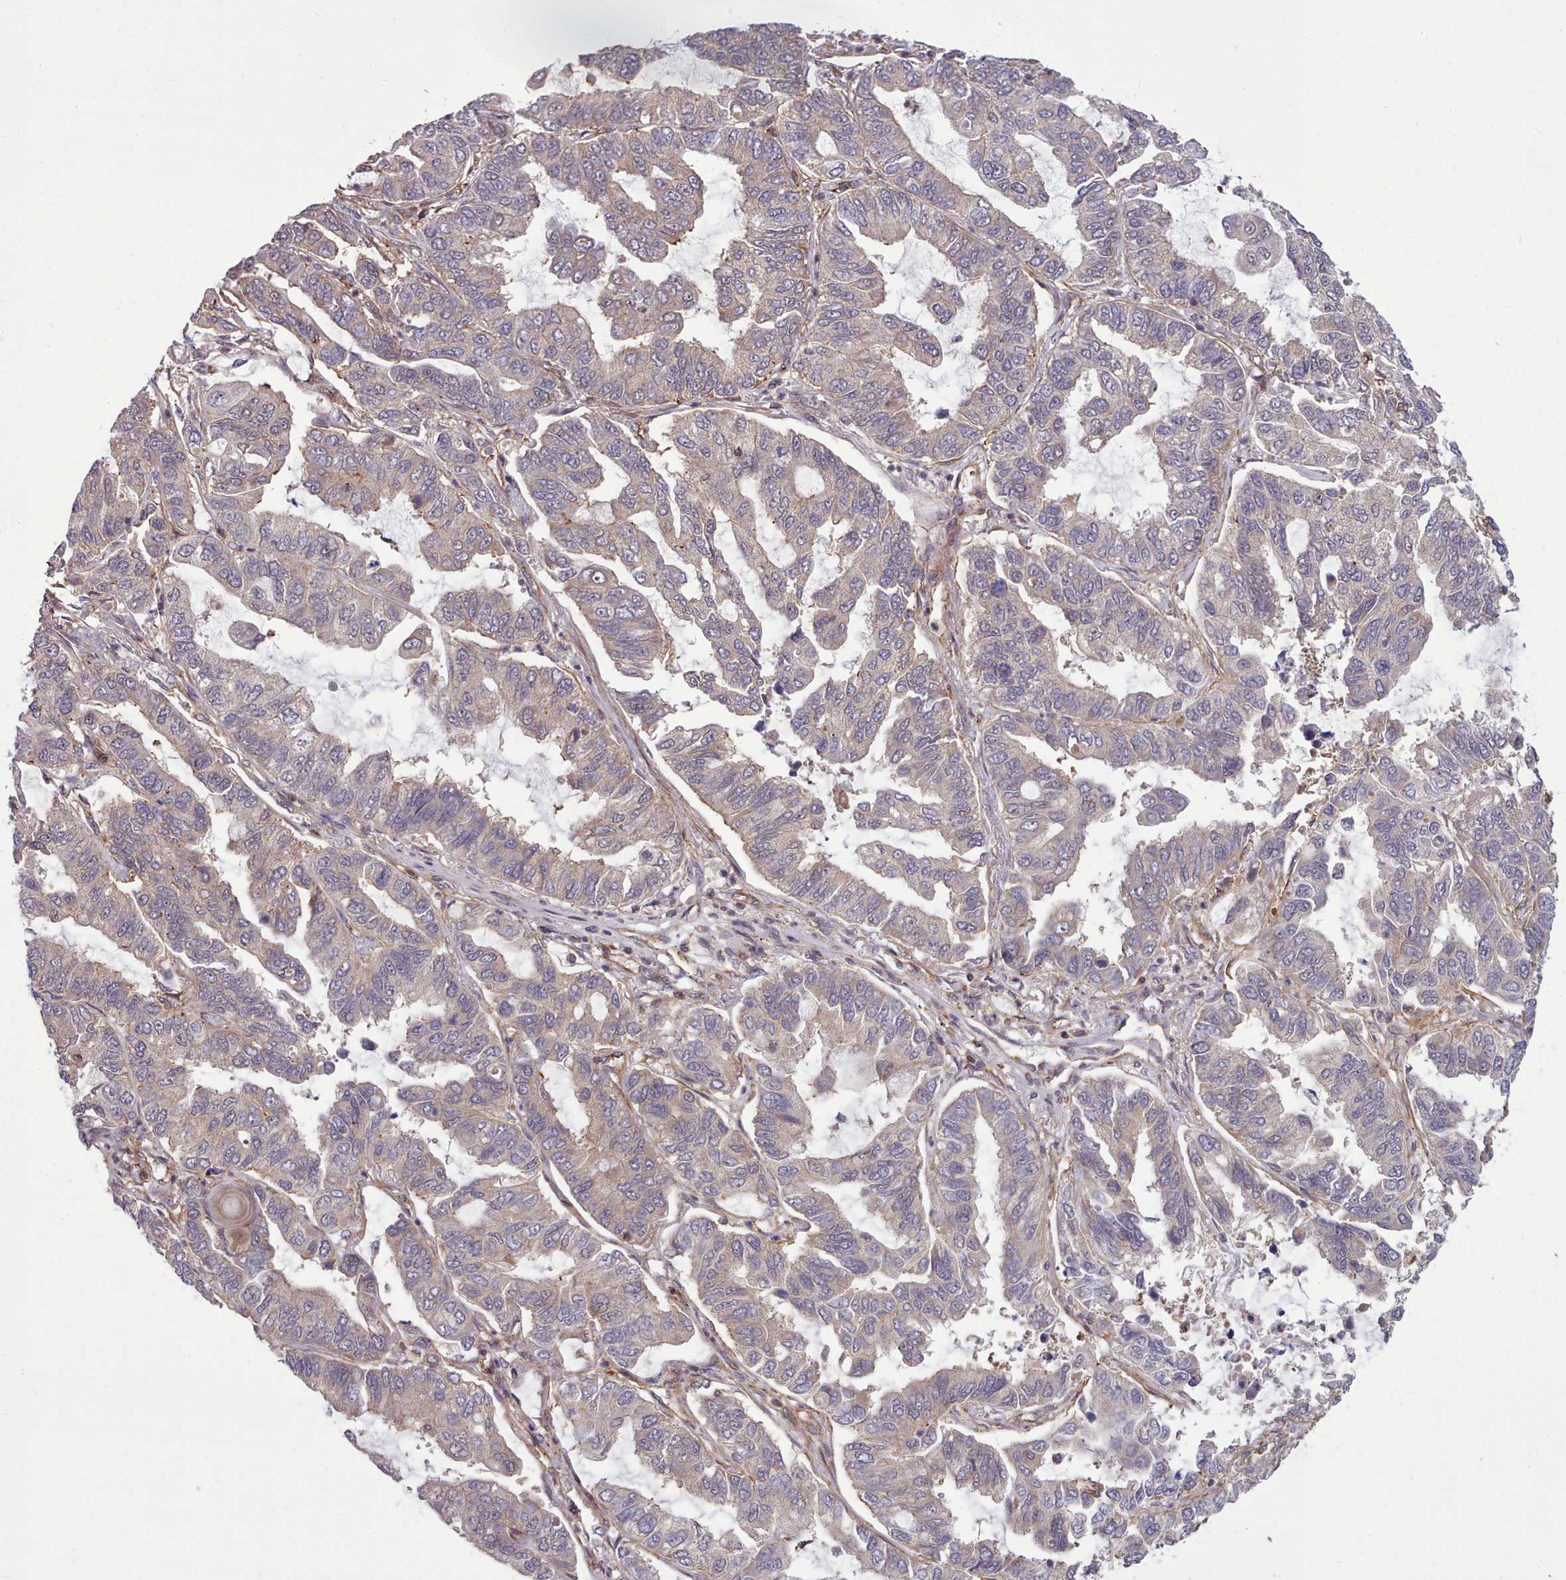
{"staining": {"intensity": "moderate", "quantity": "<25%", "location": "cytoplasmic/membranous"}, "tissue": "lung cancer", "cell_type": "Tumor cells", "image_type": "cancer", "snomed": [{"axis": "morphology", "description": "Adenocarcinoma, NOS"}, {"axis": "topography", "description": "Lung"}], "caption": "Protein analysis of lung adenocarcinoma tissue exhibits moderate cytoplasmic/membranous positivity in approximately <25% of tumor cells. The protein of interest is shown in brown color, while the nuclei are stained blue.", "gene": "STUB1", "patient": {"sex": "male", "age": 64}}